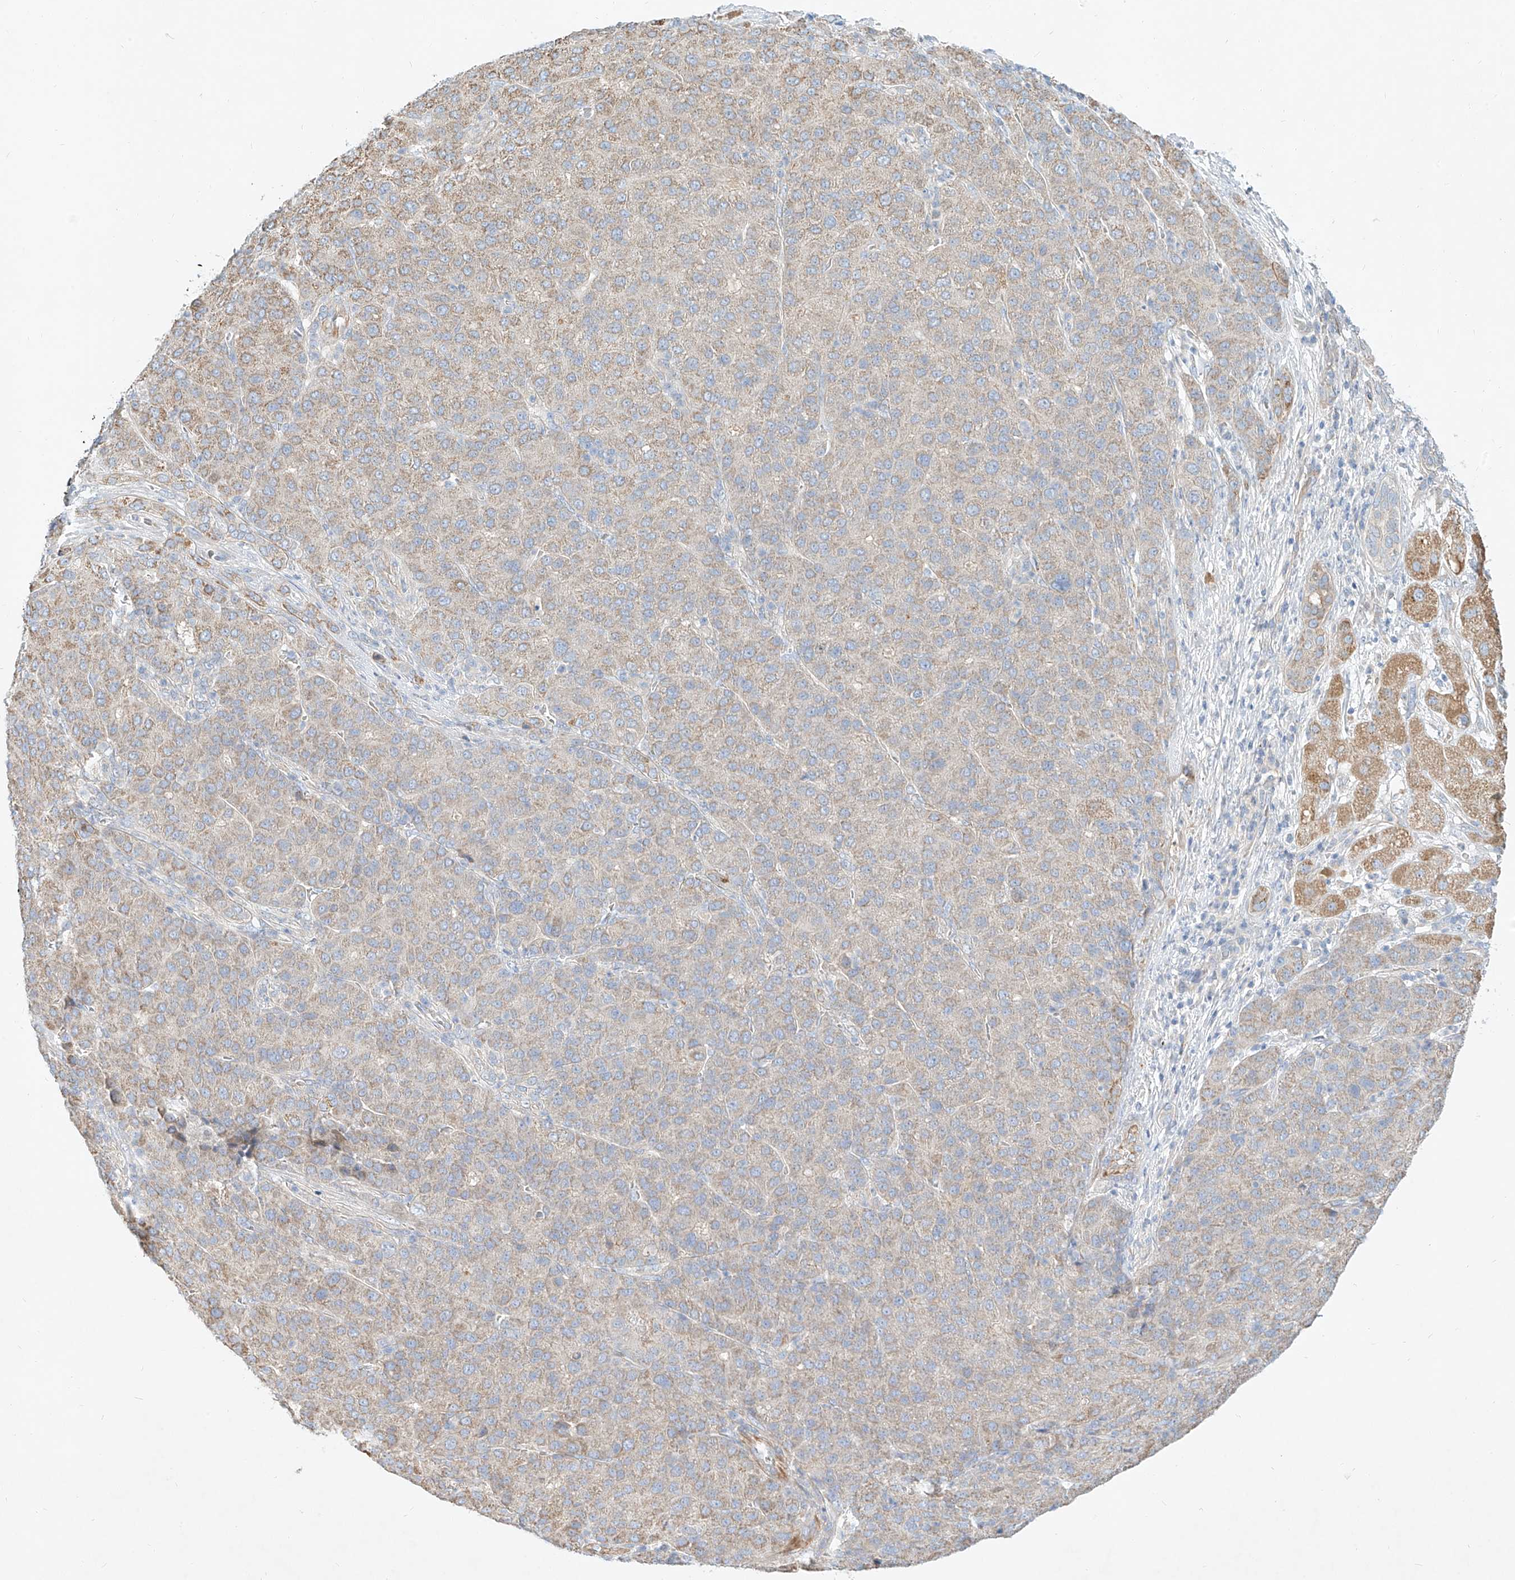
{"staining": {"intensity": "weak", "quantity": "25%-75%", "location": "cytoplasmic/membranous"}, "tissue": "liver cancer", "cell_type": "Tumor cells", "image_type": "cancer", "snomed": [{"axis": "morphology", "description": "Carcinoma, Hepatocellular, NOS"}, {"axis": "topography", "description": "Liver"}], "caption": "Immunohistochemistry staining of liver cancer (hepatocellular carcinoma), which exhibits low levels of weak cytoplasmic/membranous staining in approximately 25%-75% of tumor cells indicating weak cytoplasmic/membranous protein expression. The staining was performed using DAB (3,3'-diaminobenzidine) (brown) for protein detection and nuclei were counterstained in hematoxylin (blue).", "gene": "AJM1", "patient": {"sex": "male", "age": 65}}